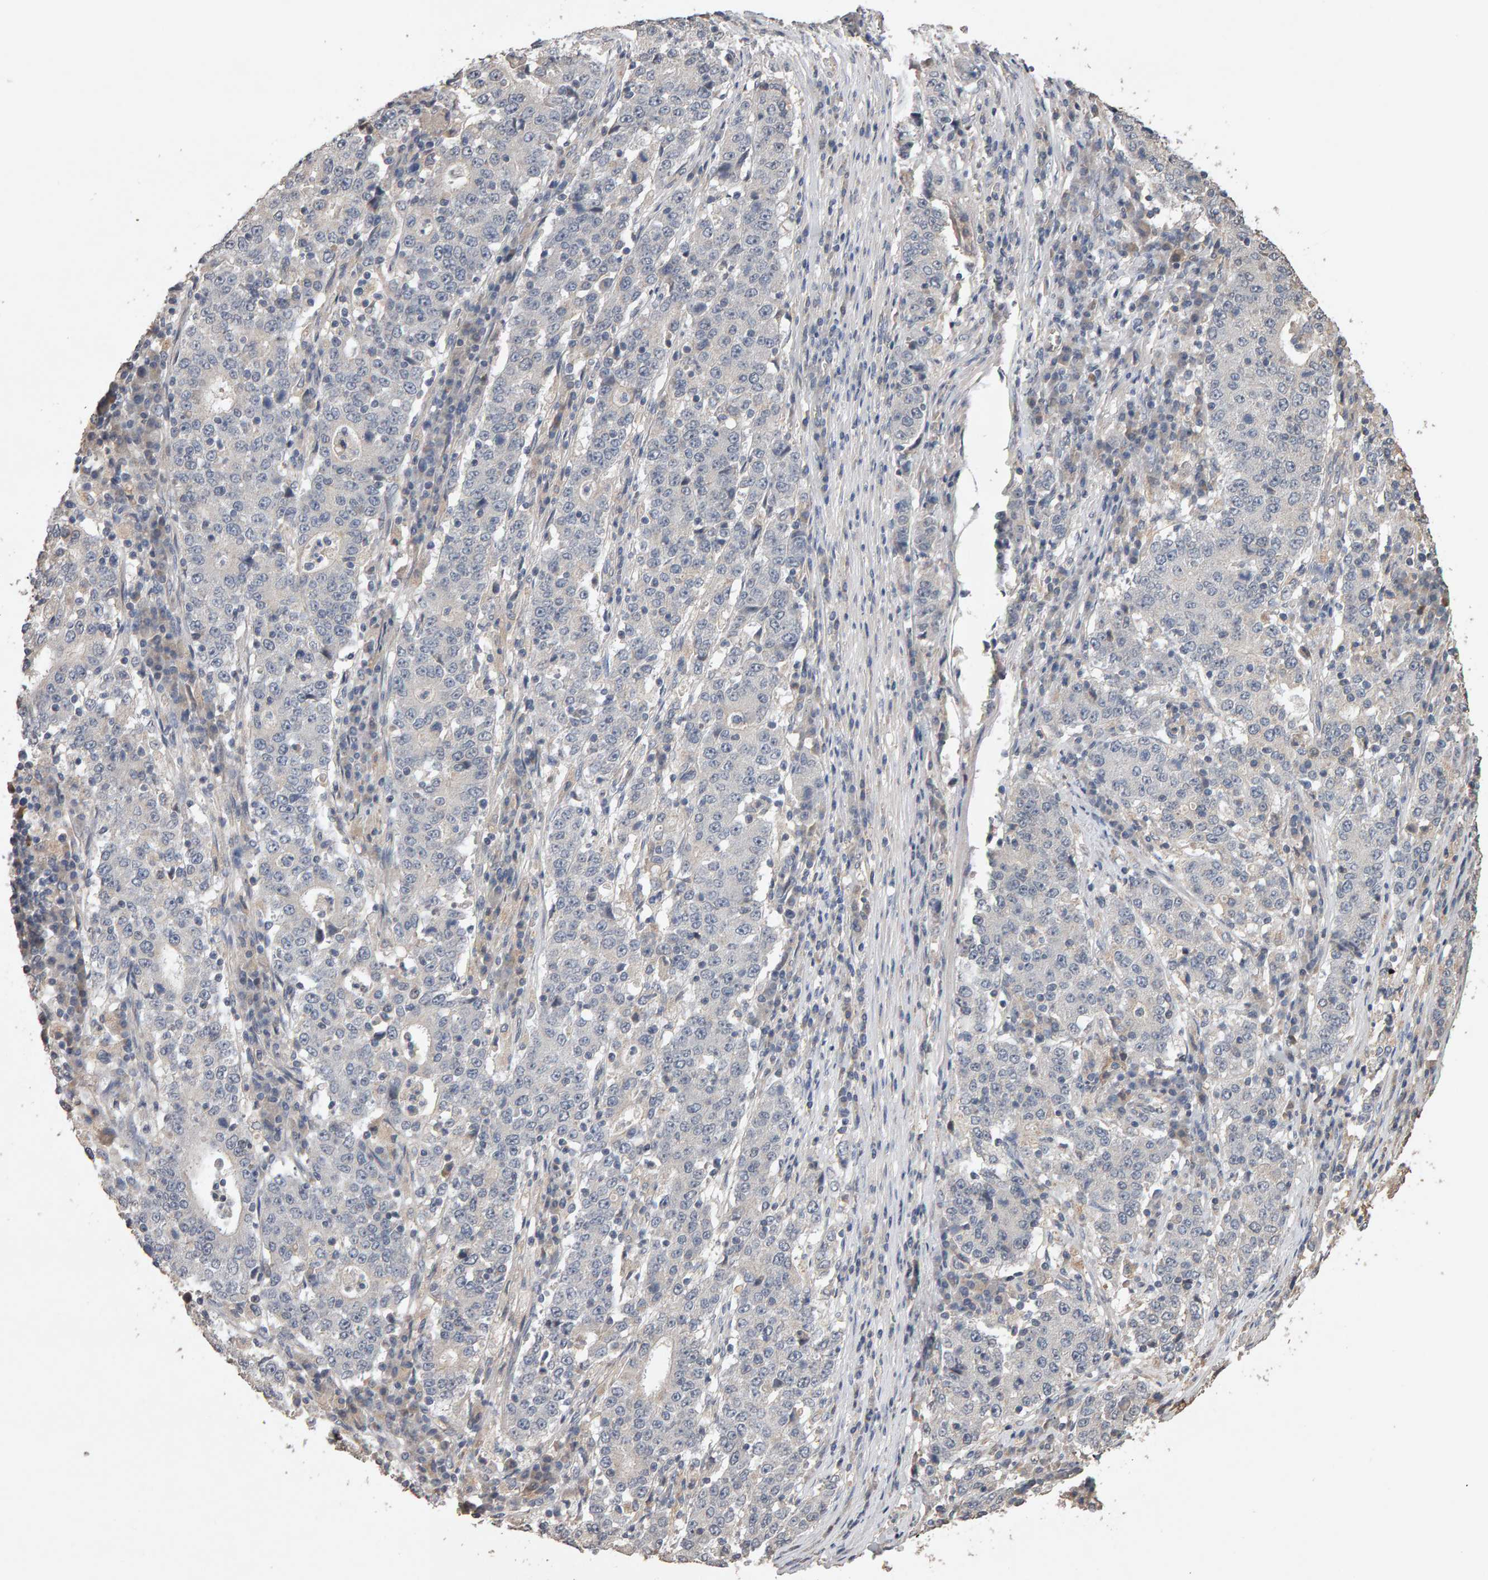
{"staining": {"intensity": "negative", "quantity": "none", "location": "none"}, "tissue": "stomach cancer", "cell_type": "Tumor cells", "image_type": "cancer", "snomed": [{"axis": "morphology", "description": "Adenocarcinoma, NOS"}, {"axis": "topography", "description": "Stomach"}], "caption": "This micrograph is of stomach cancer stained with immunohistochemistry to label a protein in brown with the nuclei are counter-stained blue. There is no positivity in tumor cells.", "gene": "COASY", "patient": {"sex": "male", "age": 59}}